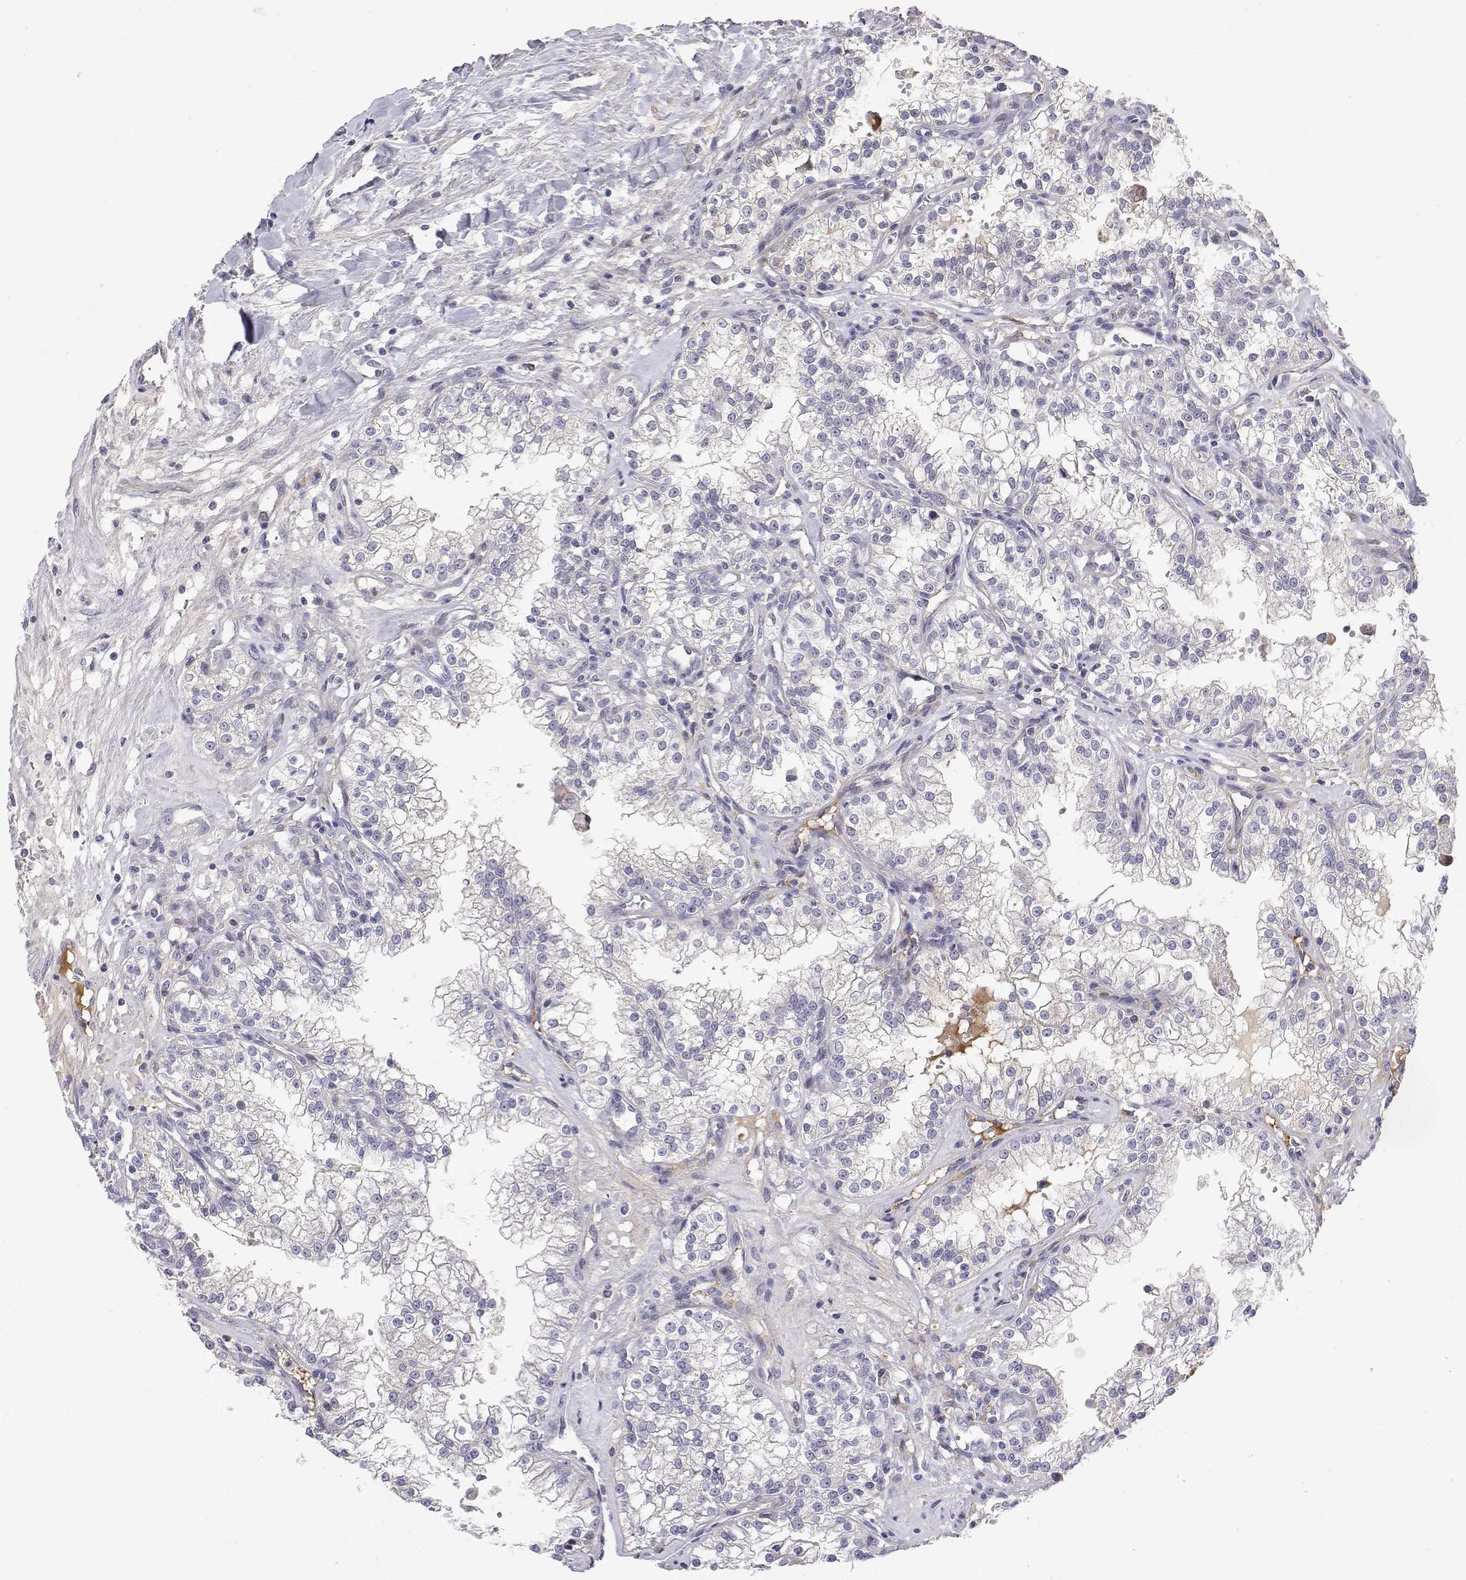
{"staining": {"intensity": "negative", "quantity": "none", "location": "none"}, "tissue": "renal cancer", "cell_type": "Tumor cells", "image_type": "cancer", "snomed": [{"axis": "morphology", "description": "Adenocarcinoma, NOS"}, {"axis": "topography", "description": "Kidney"}], "caption": "Protein analysis of renal adenocarcinoma reveals no significant expression in tumor cells.", "gene": "GGACT", "patient": {"sex": "male", "age": 36}}